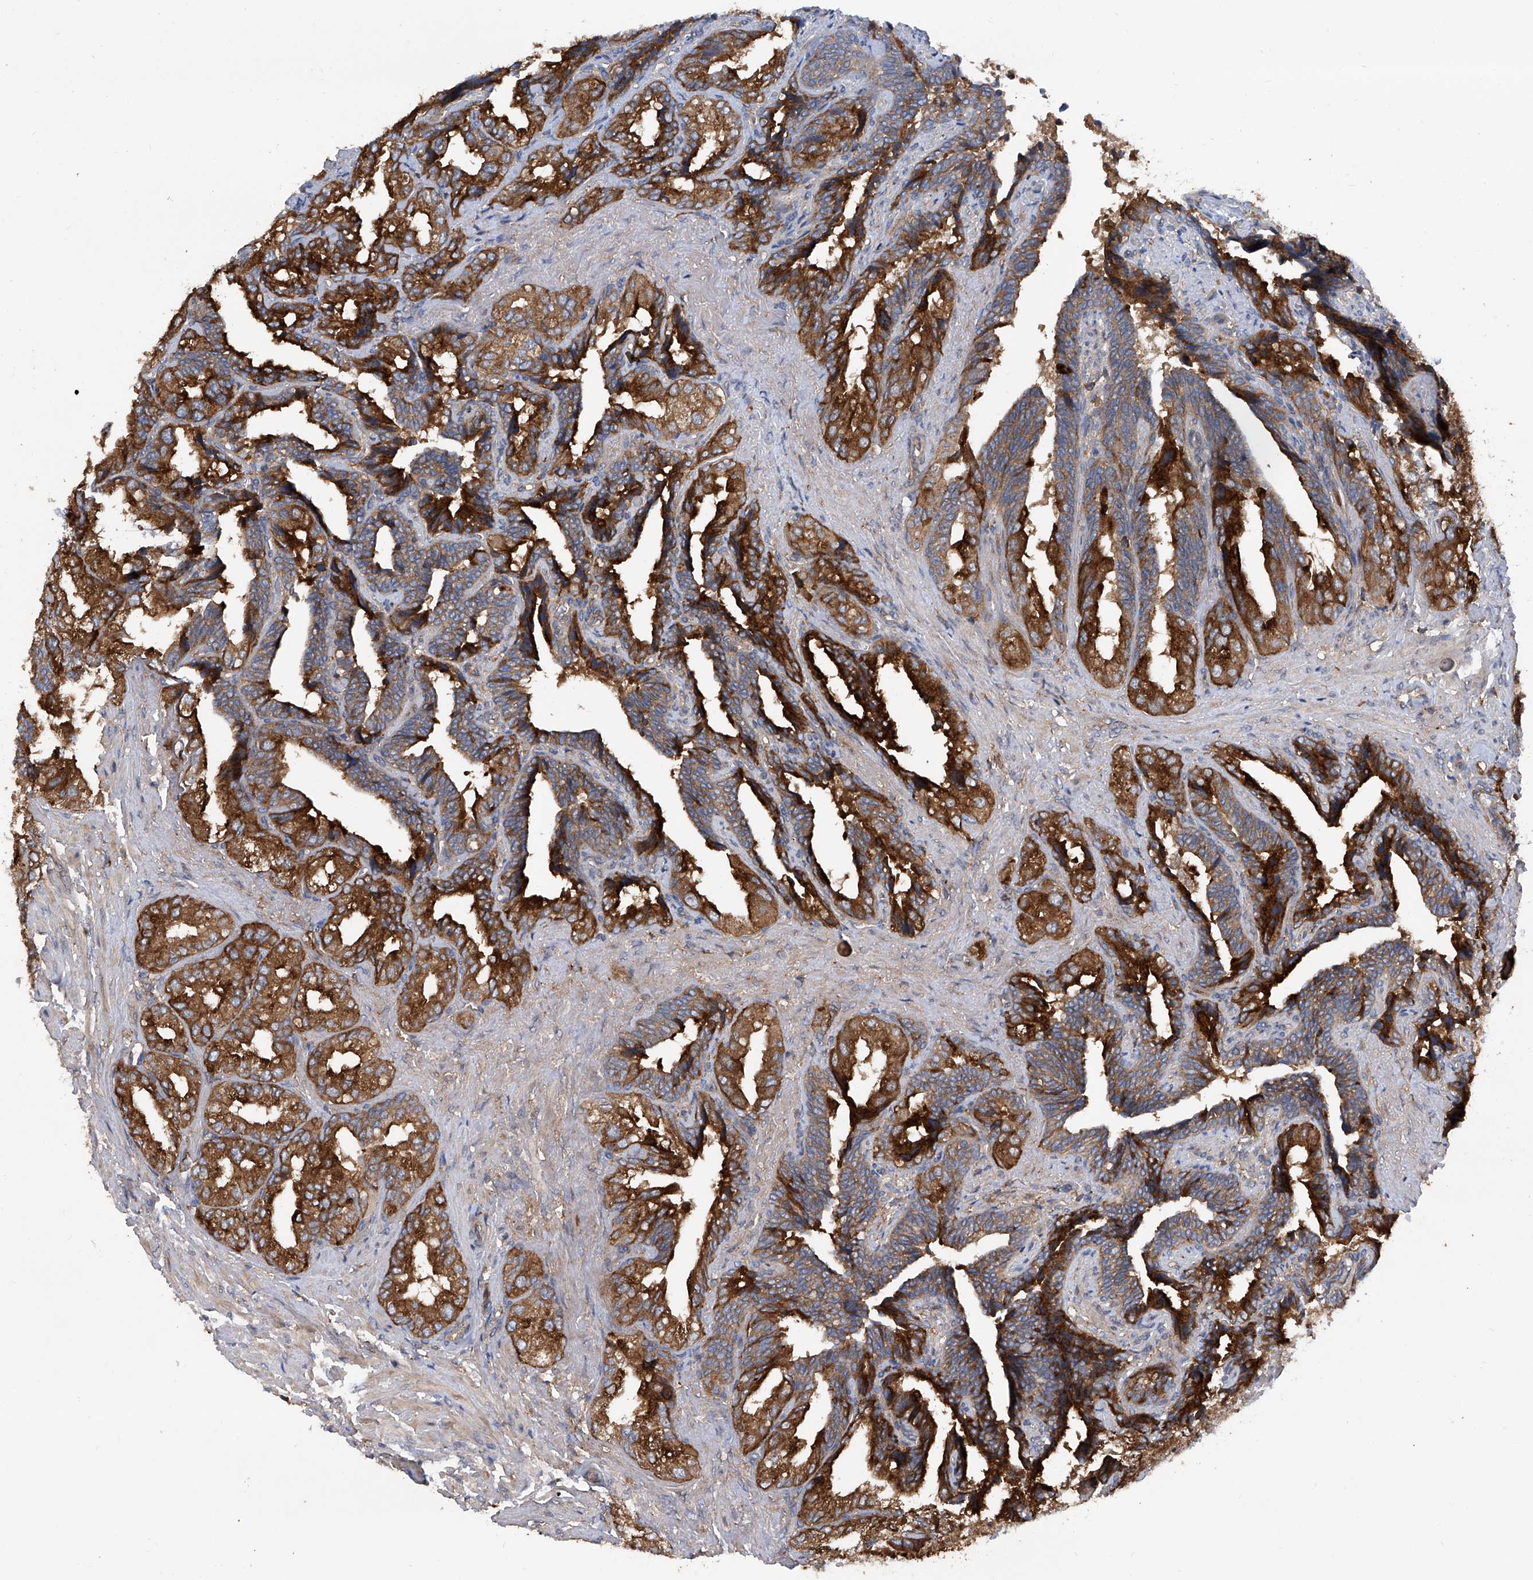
{"staining": {"intensity": "strong", "quantity": ">75%", "location": "cytoplasmic/membranous"}, "tissue": "seminal vesicle", "cell_type": "Glandular cells", "image_type": "normal", "snomed": [{"axis": "morphology", "description": "Normal tissue, NOS"}, {"axis": "topography", "description": "Seminal veicle"}, {"axis": "topography", "description": "Peripheral nerve tissue"}], "caption": "This is a photomicrograph of immunohistochemistry staining of unremarkable seminal vesicle, which shows strong positivity in the cytoplasmic/membranous of glandular cells.", "gene": "SMAP1", "patient": {"sex": "male", "age": 63}}